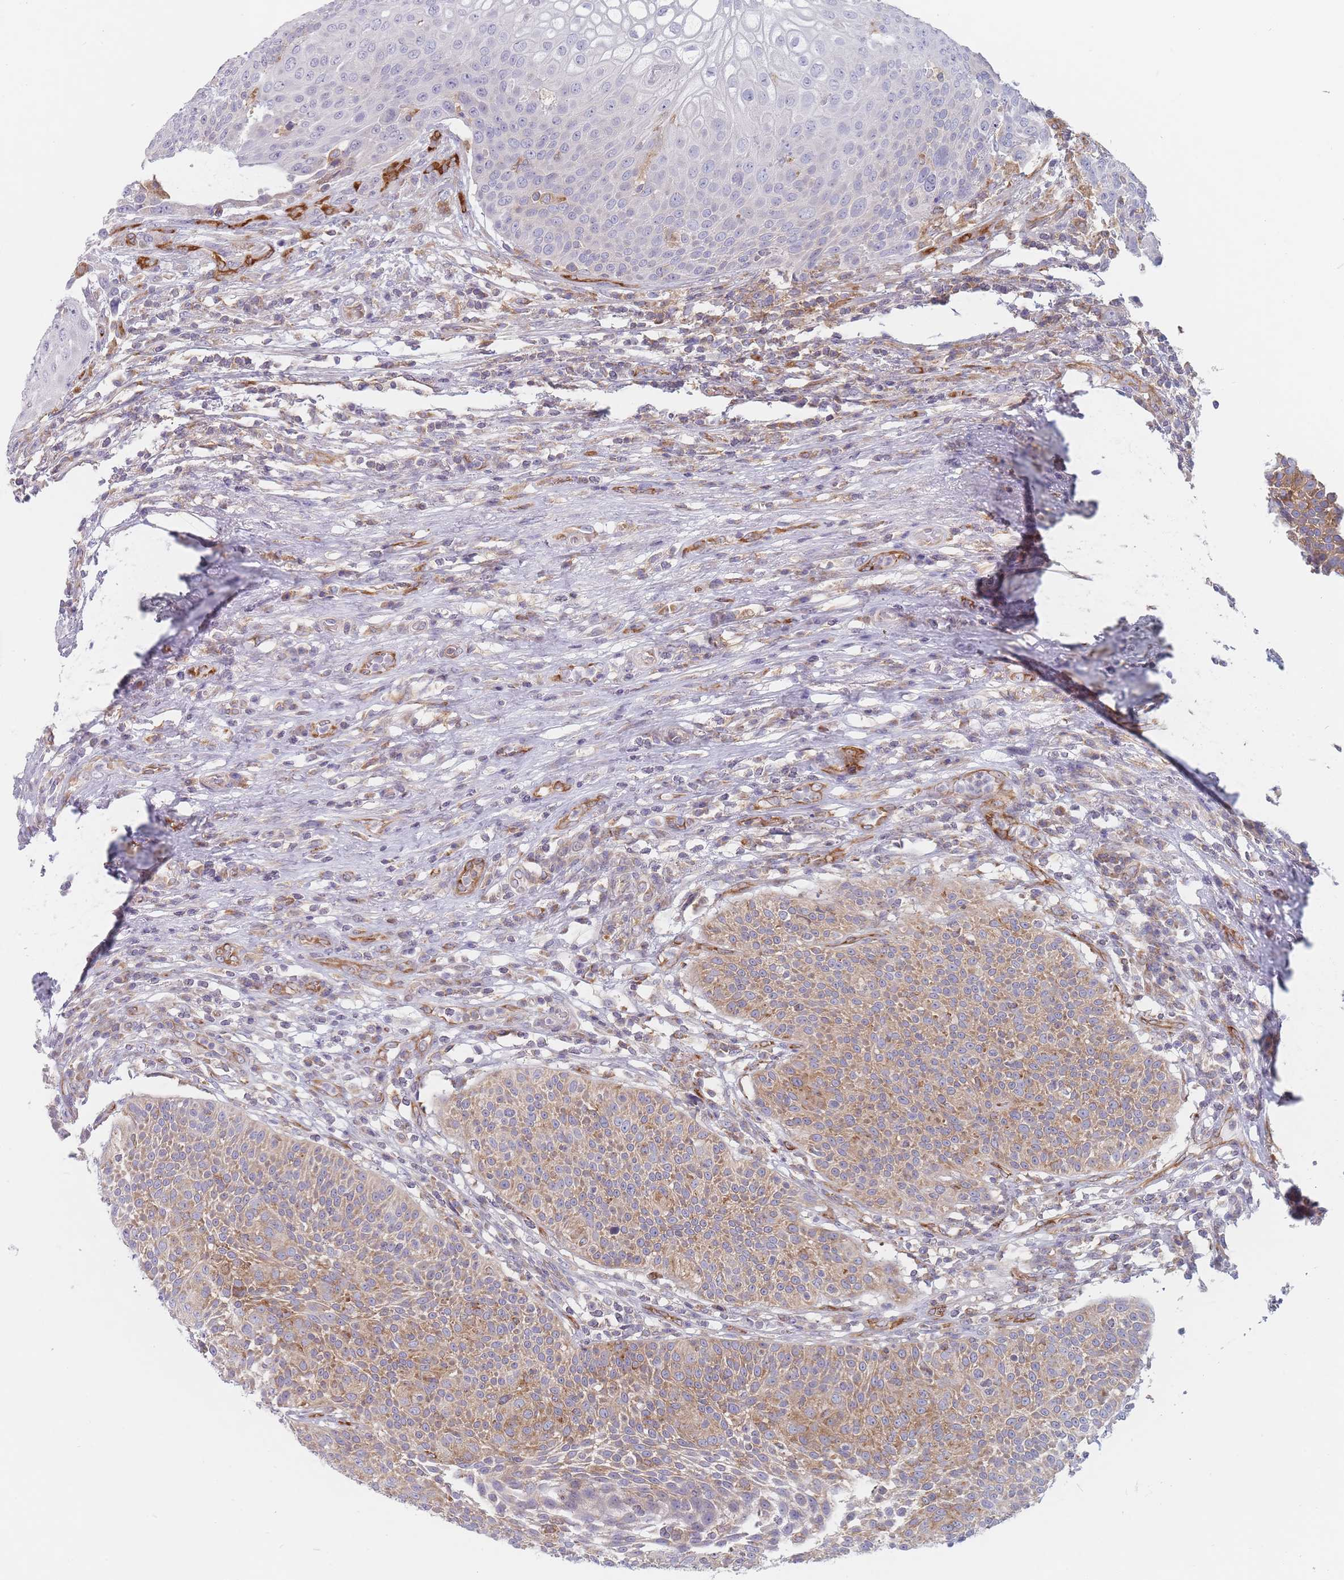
{"staining": {"intensity": "moderate", "quantity": "25%-75%", "location": "cytoplasmic/membranous"}, "tissue": "urothelial cancer", "cell_type": "Tumor cells", "image_type": "cancer", "snomed": [{"axis": "morphology", "description": "Urothelial carcinoma, High grade"}, {"axis": "topography", "description": "Urinary bladder"}], "caption": "A high-resolution micrograph shows immunohistochemistry staining of high-grade urothelial carcinoma, which displays moderate cytoplasmic/membranous expression in about 25%-75% of tumor cells.", "gene": "MAP1S", "patient": {"sex": "female", "age": 70}}